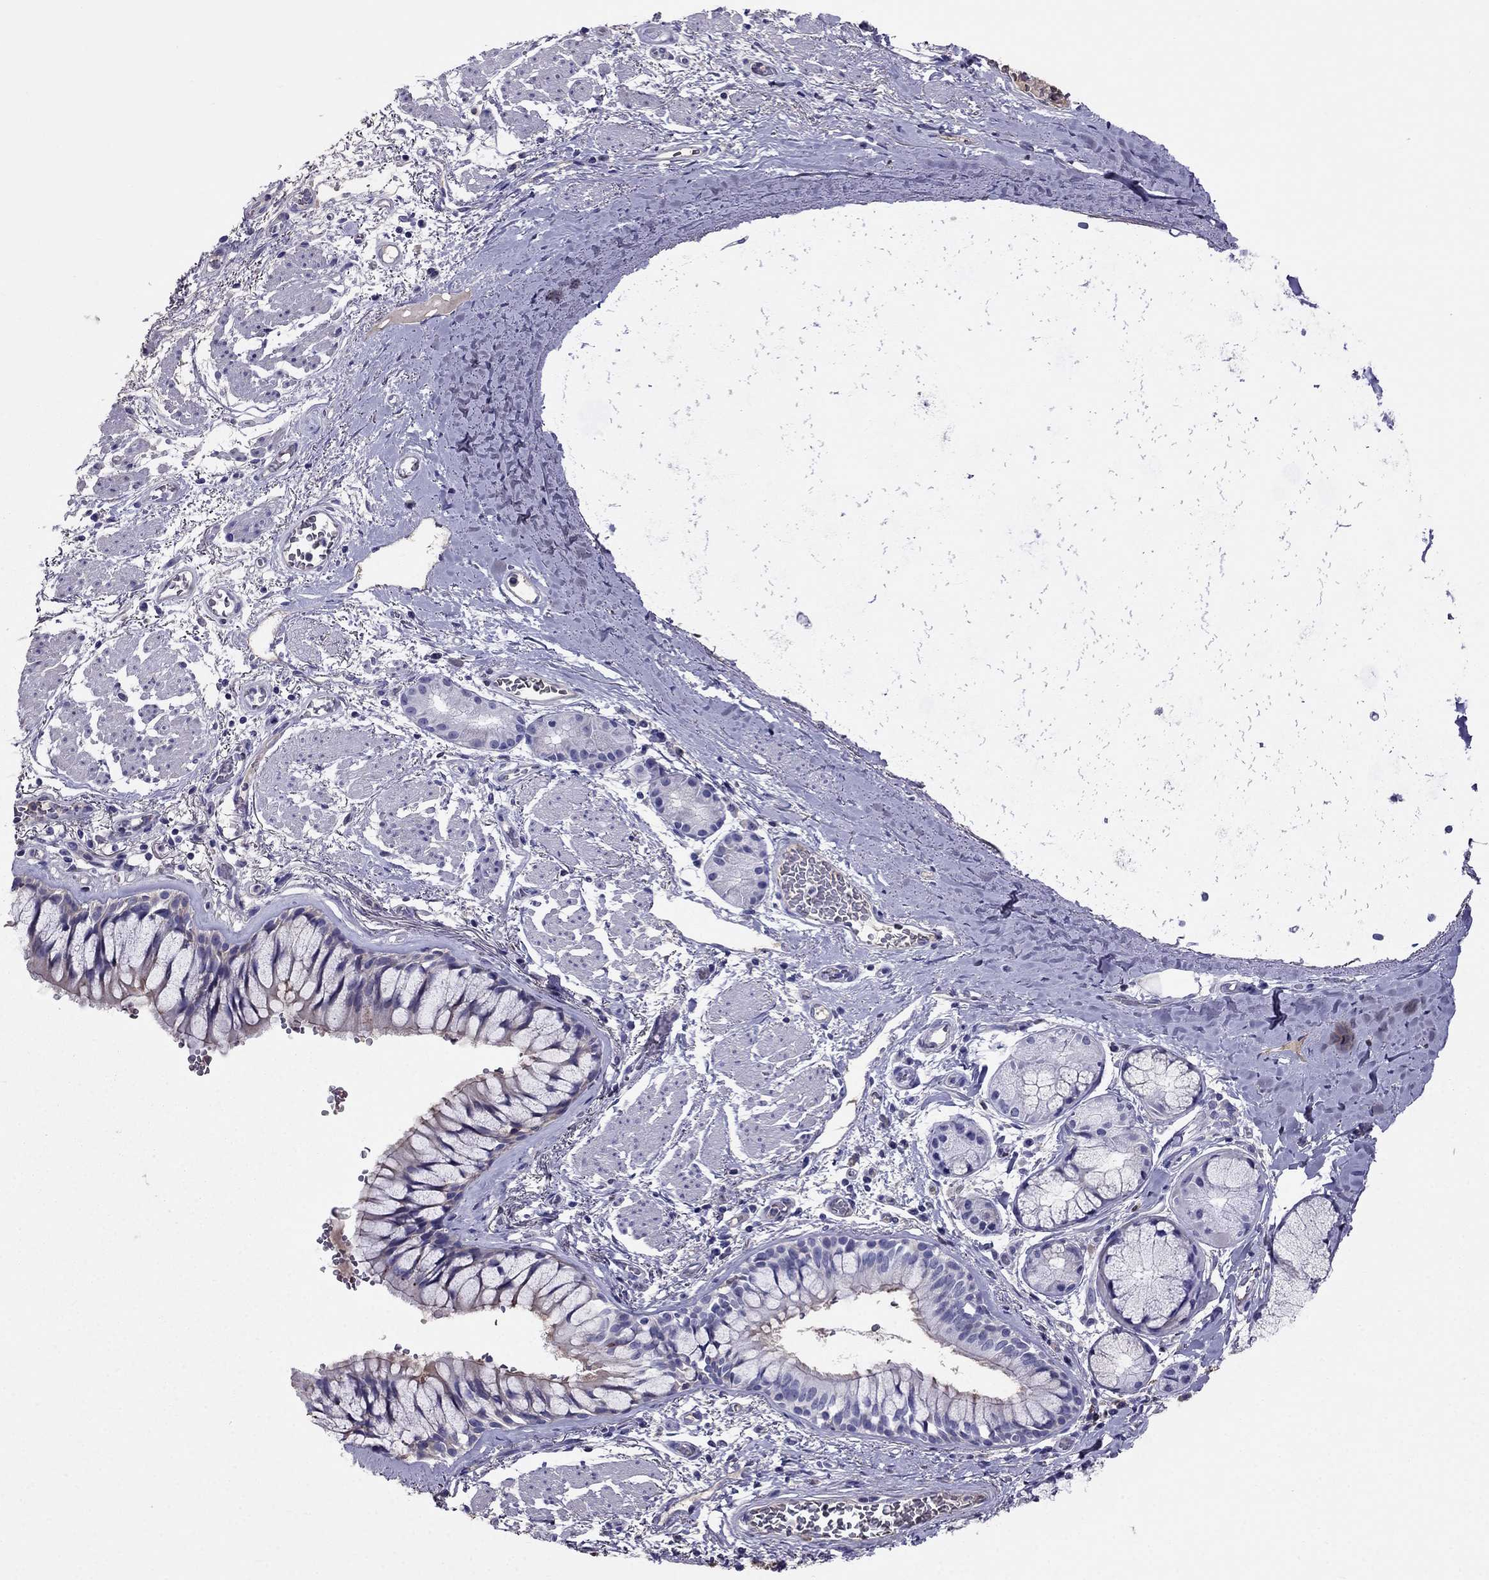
{"staining": {"intensity": "negative", "quantity": "none", "location": "none"}, "tissue": "bronchus", "cell_type": "Respiratory epithelial cells", "image_type": "normal", "snomed": [{"axis": "morphology", "description": "Normal tissue, NOS"}, {"axis": "topography", "description": "Bronchus"}, {"axis": "topography", "description": "Lung"}], "caption": "The immunohistochemistry histopathology image has no significant expression in respiratory epithelial cells of bronchus. (DAB IHC with hematoxylin counter stain).", "gene": "TBC1D21", "patient": {"sex": "female", "age": 57}}